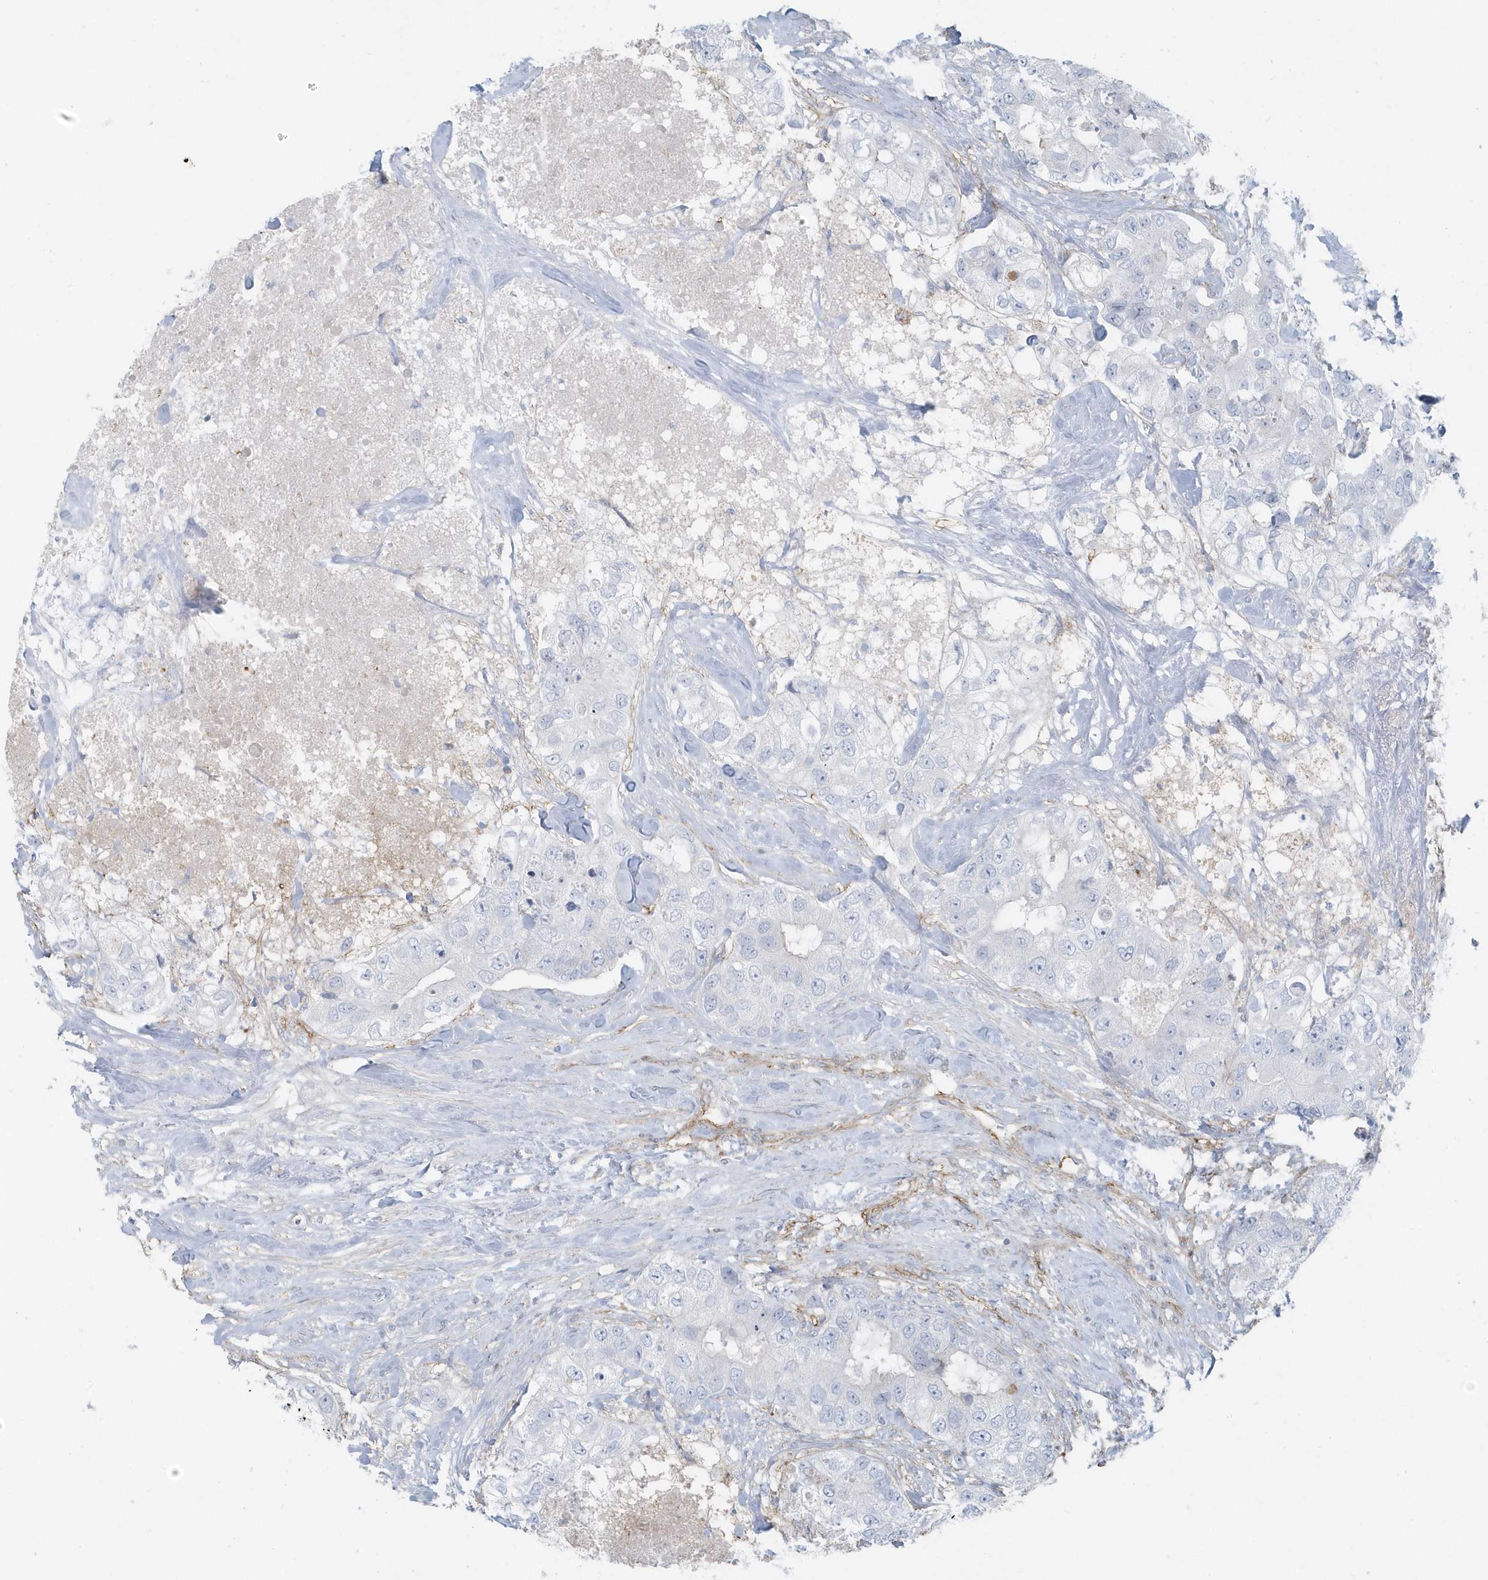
{"staining": {"intensity": "negative", "quantity": "none", "location": "none"}, "tissue": "breast cancer", "cell_type": "Tumor cells", "image_type": "cancer", "snomed": [{"axis": "morphology", "description": "Duct carcinoma"}, {"axis": "topography", "description": "Breast"}], "caption": "Immunohistochemical staining of human breast cancer (infiltrating ductal carcinoma) reveals no significant expression in tumor cells. The staining is performed using DAB brown chromogen with nuclei counter-stained in using hematoxylin.", "gene": "CACNB2", "patient": {"sex": "female", "age": 62}}